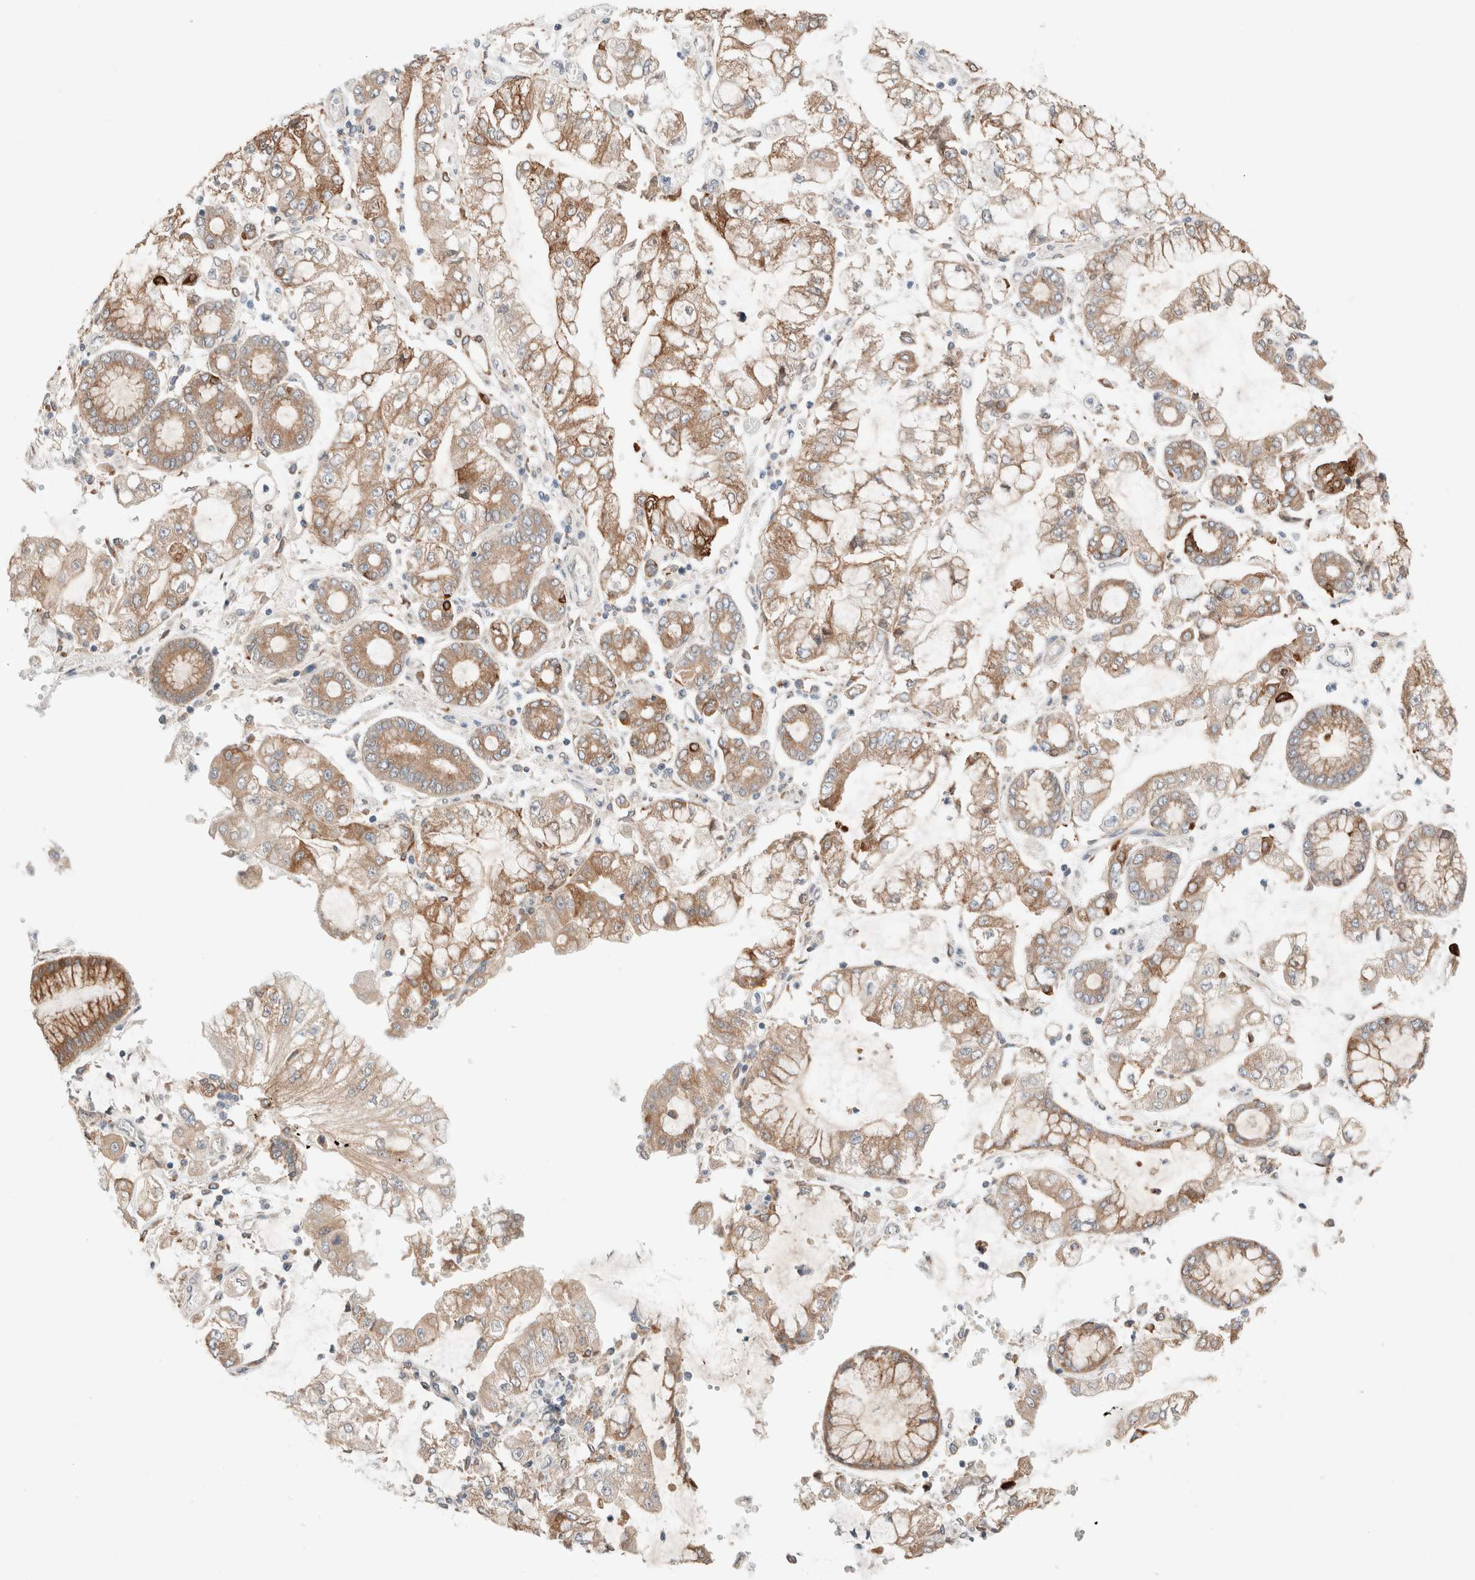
{"staining": {"intensity": "moderate", "quantity": ">75%", "location": "cytoplasmic/membranous"}, "tissue": "stomach cancer", "cell_type": "Tumor cells", "image_type": "cancer", "snomed": [{"axis": "morphology", "description": "Adenocarcinoma, NOS"}, {"axis": "topography", "description": "Stomach"}], "caption": "Brown immunohistochemical staining in stomach adenocarcinoma shows moderate cytoplasmic/membranous positivity in about >75% of tumor cells. (IHC, brightfield microscopy, high magnification).", "gene": "PCM1", "patient": {"sex": "male", "age": 76}}